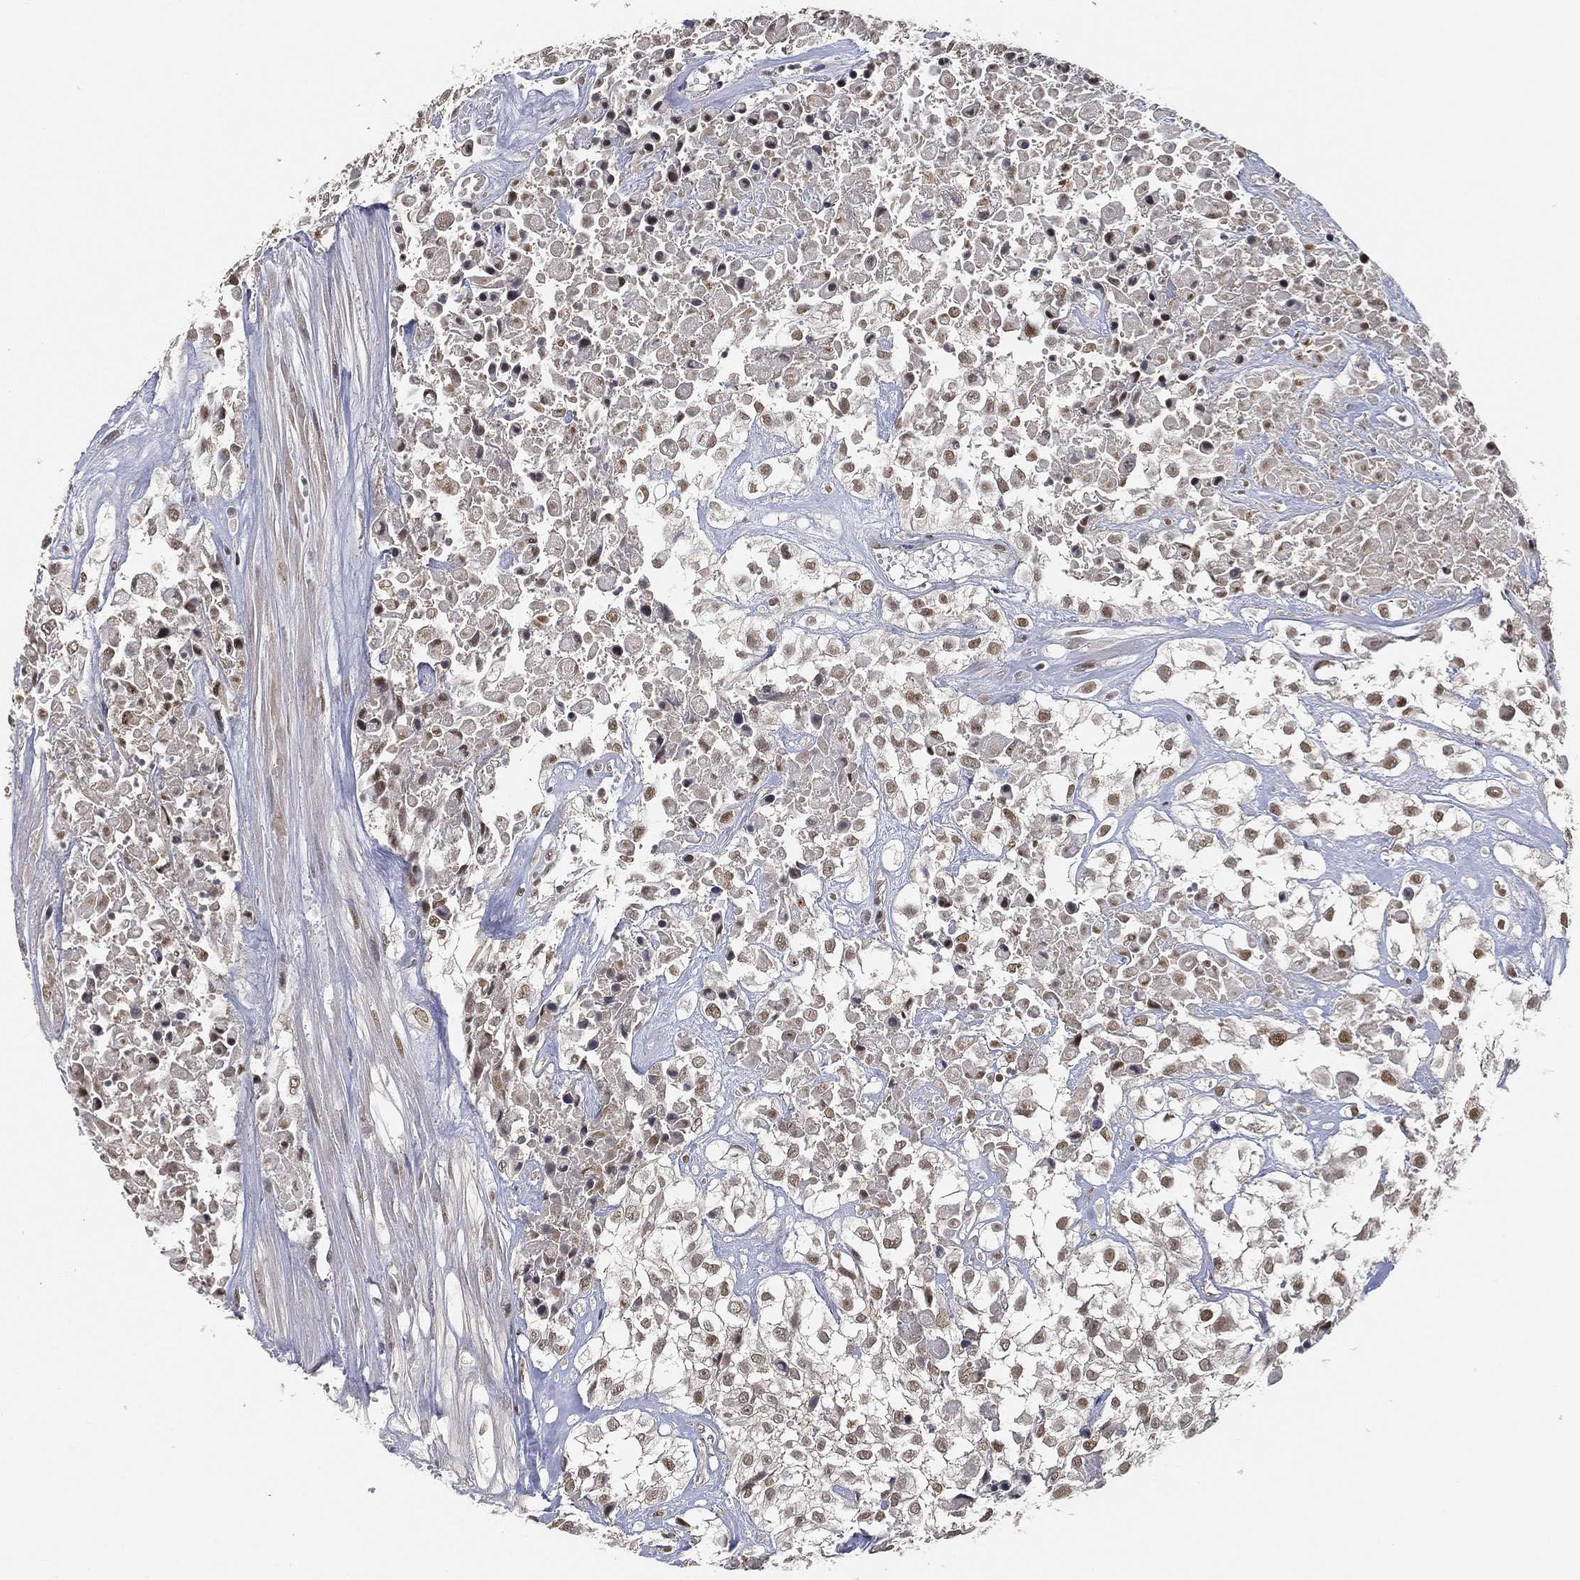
{"staining": {"intensity": "weak", "quantity": "<25%", "location": "nuclear"}, "tissue": "urothelial cancer", "cell_type": "Tumor cells", "image_type": "cancer", "snomed": [{"axis": "morphology", "description": "Urothelial carcinoma, High grade"}, {"axis": "topography", "description": "Urinary bladder"}], "caption": "IHC photomicrograph of human high-grade urothelial carcinoma stained for a protein (brown), which displays no staining in tumor cells.", "gene": "WDR26", "patient": {"sex": "male", "age": 56}}